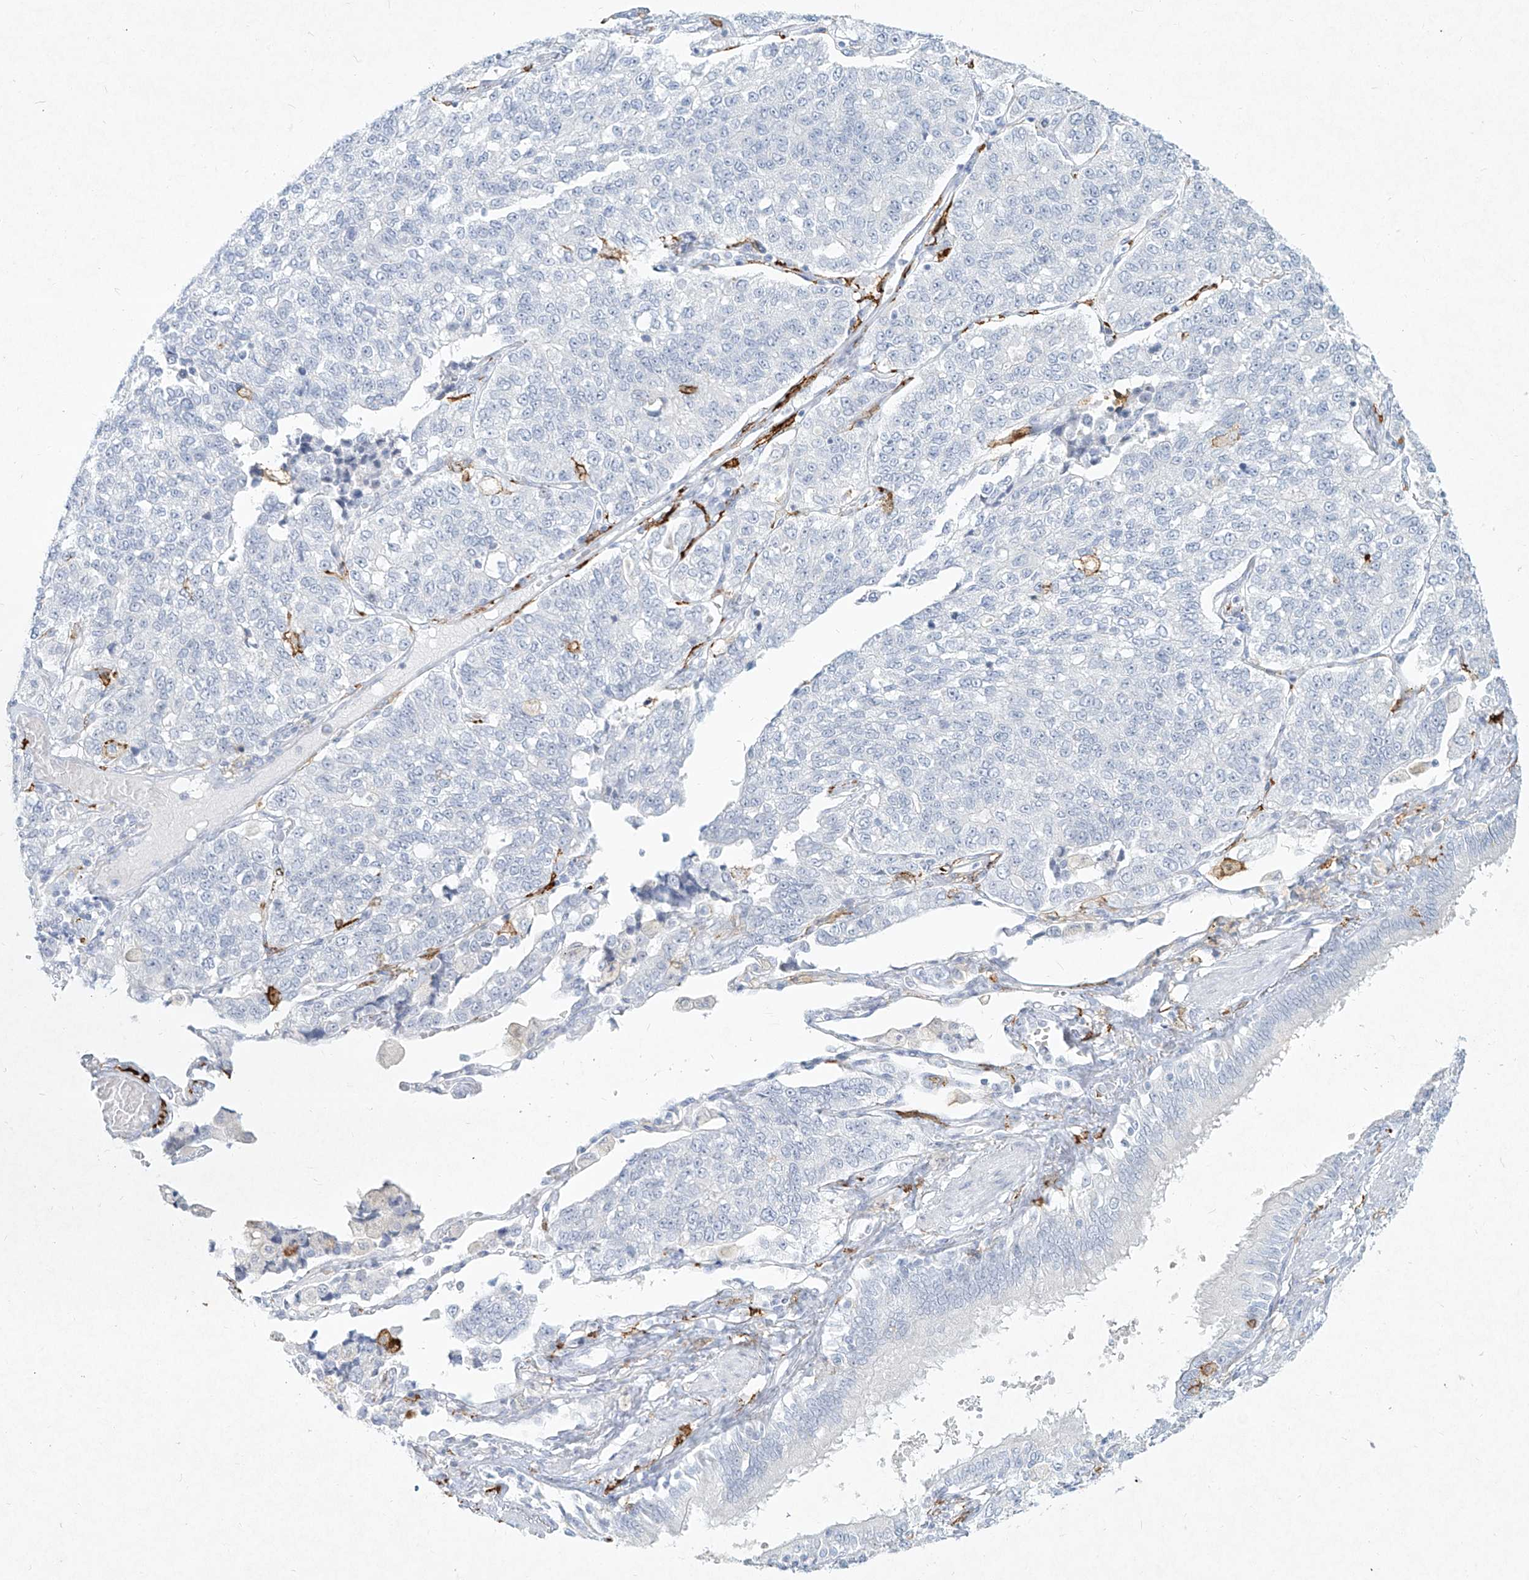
{"staining": {"intensity": "negative", "quantity": "none", "location": "none"}, "tissue": "lung cancer", "cell_type": "Tumor cells", "image_type": "cancer", "snomed": [{"axis": "morphology", "description": "Adenocarcinoma, NOS"}, {"axis": "topography", "description": "Lung"}], "caption": "The image demonstrates no significant staining in tumor cells of lung adenocarcinoma.", "gene": "CD209", "patient": {"sex": "male", "age": 49}}